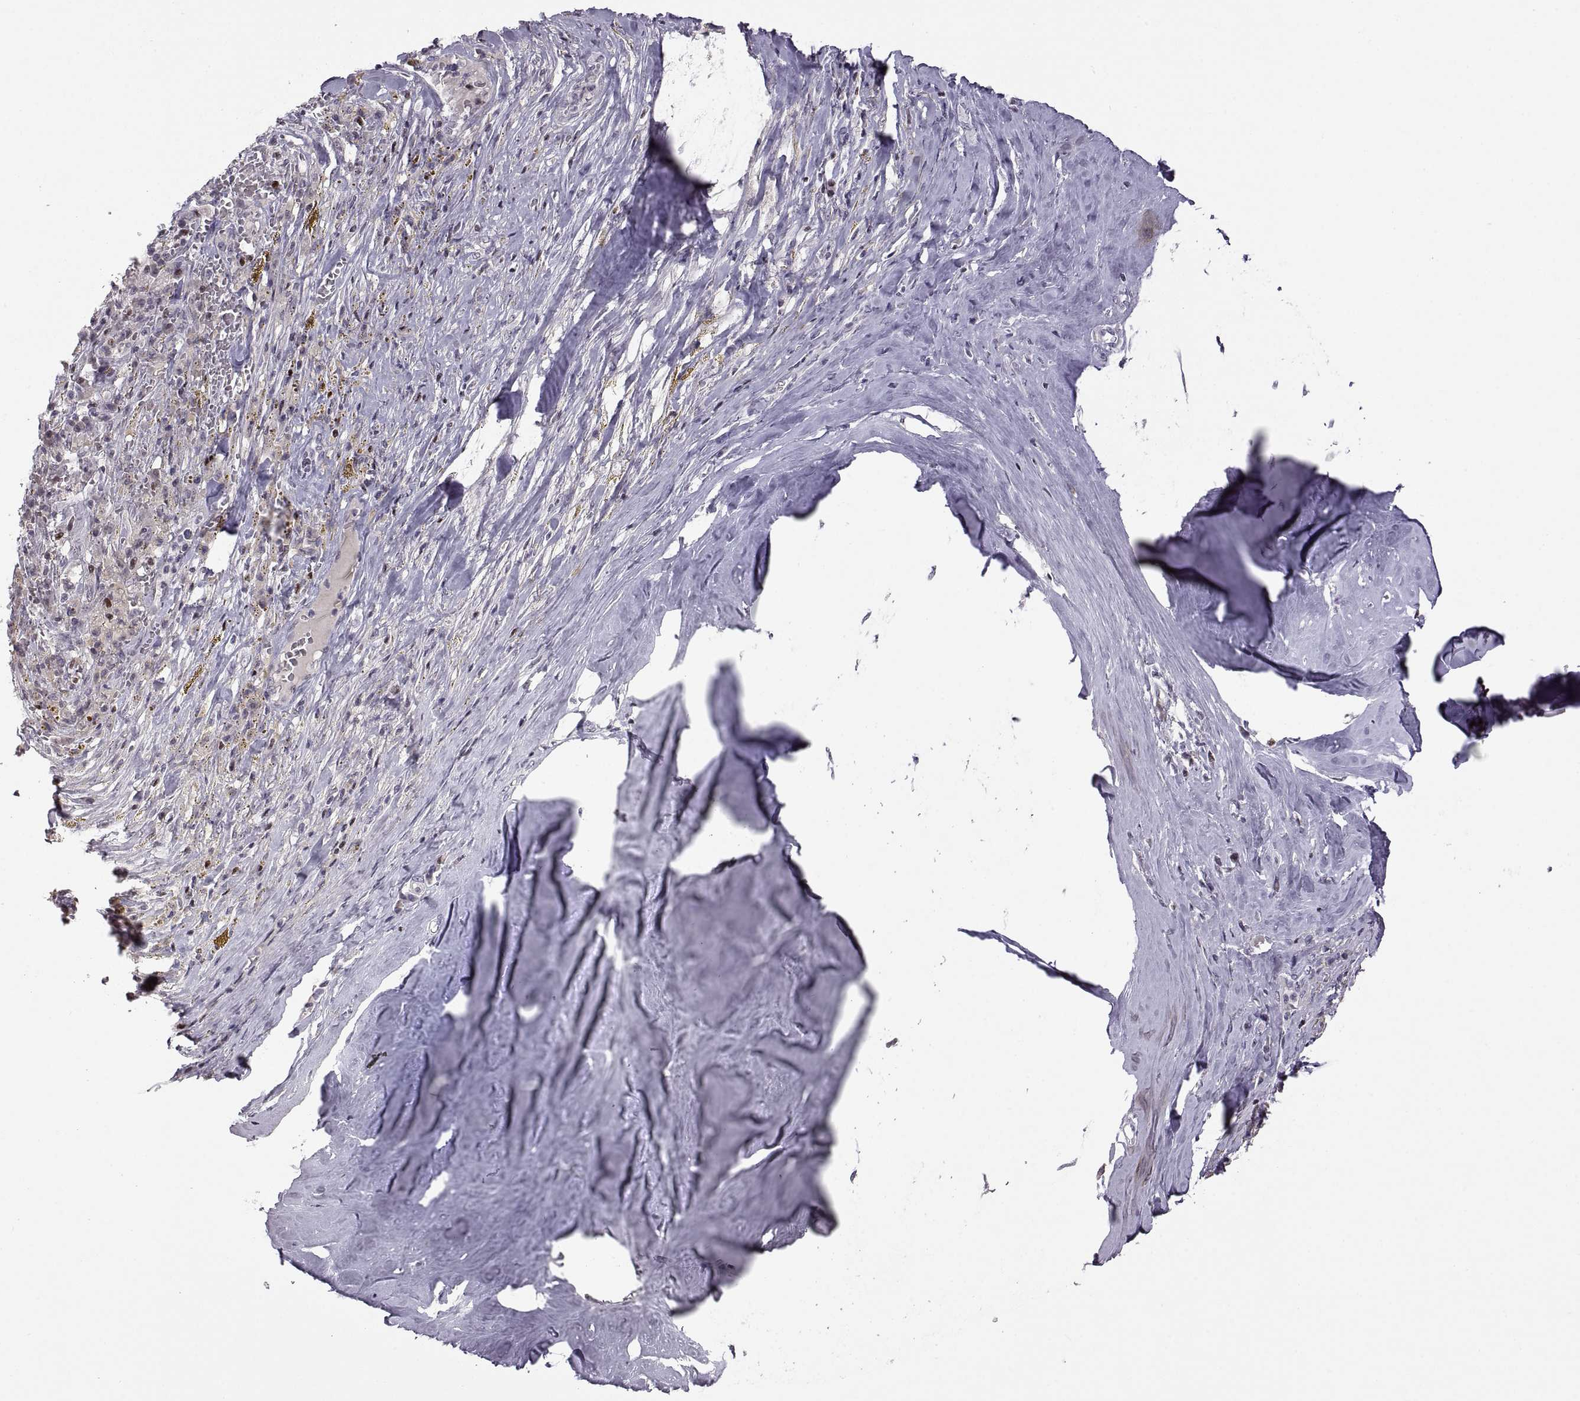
{"staining": {"intensity": "negative", "quantity": "none", "location": "none"}, "tissue": "melanoma", "cell_type": "Tumor cells", "image_type": "cancer", "snomed": [{"axis": "morphology", "description": "Malignant melanoma, NOS"}, {"axis": "topography", "description": "Skin"}], "caption": "IHC micrograph of neoplastic tissue: melanoma stained with DAB (3,3'-diaminobenzidine) displays no significant protein positivity in tumor cells.", "gene": "NEK2", "patient": {"sex": "female", "age": 91}}